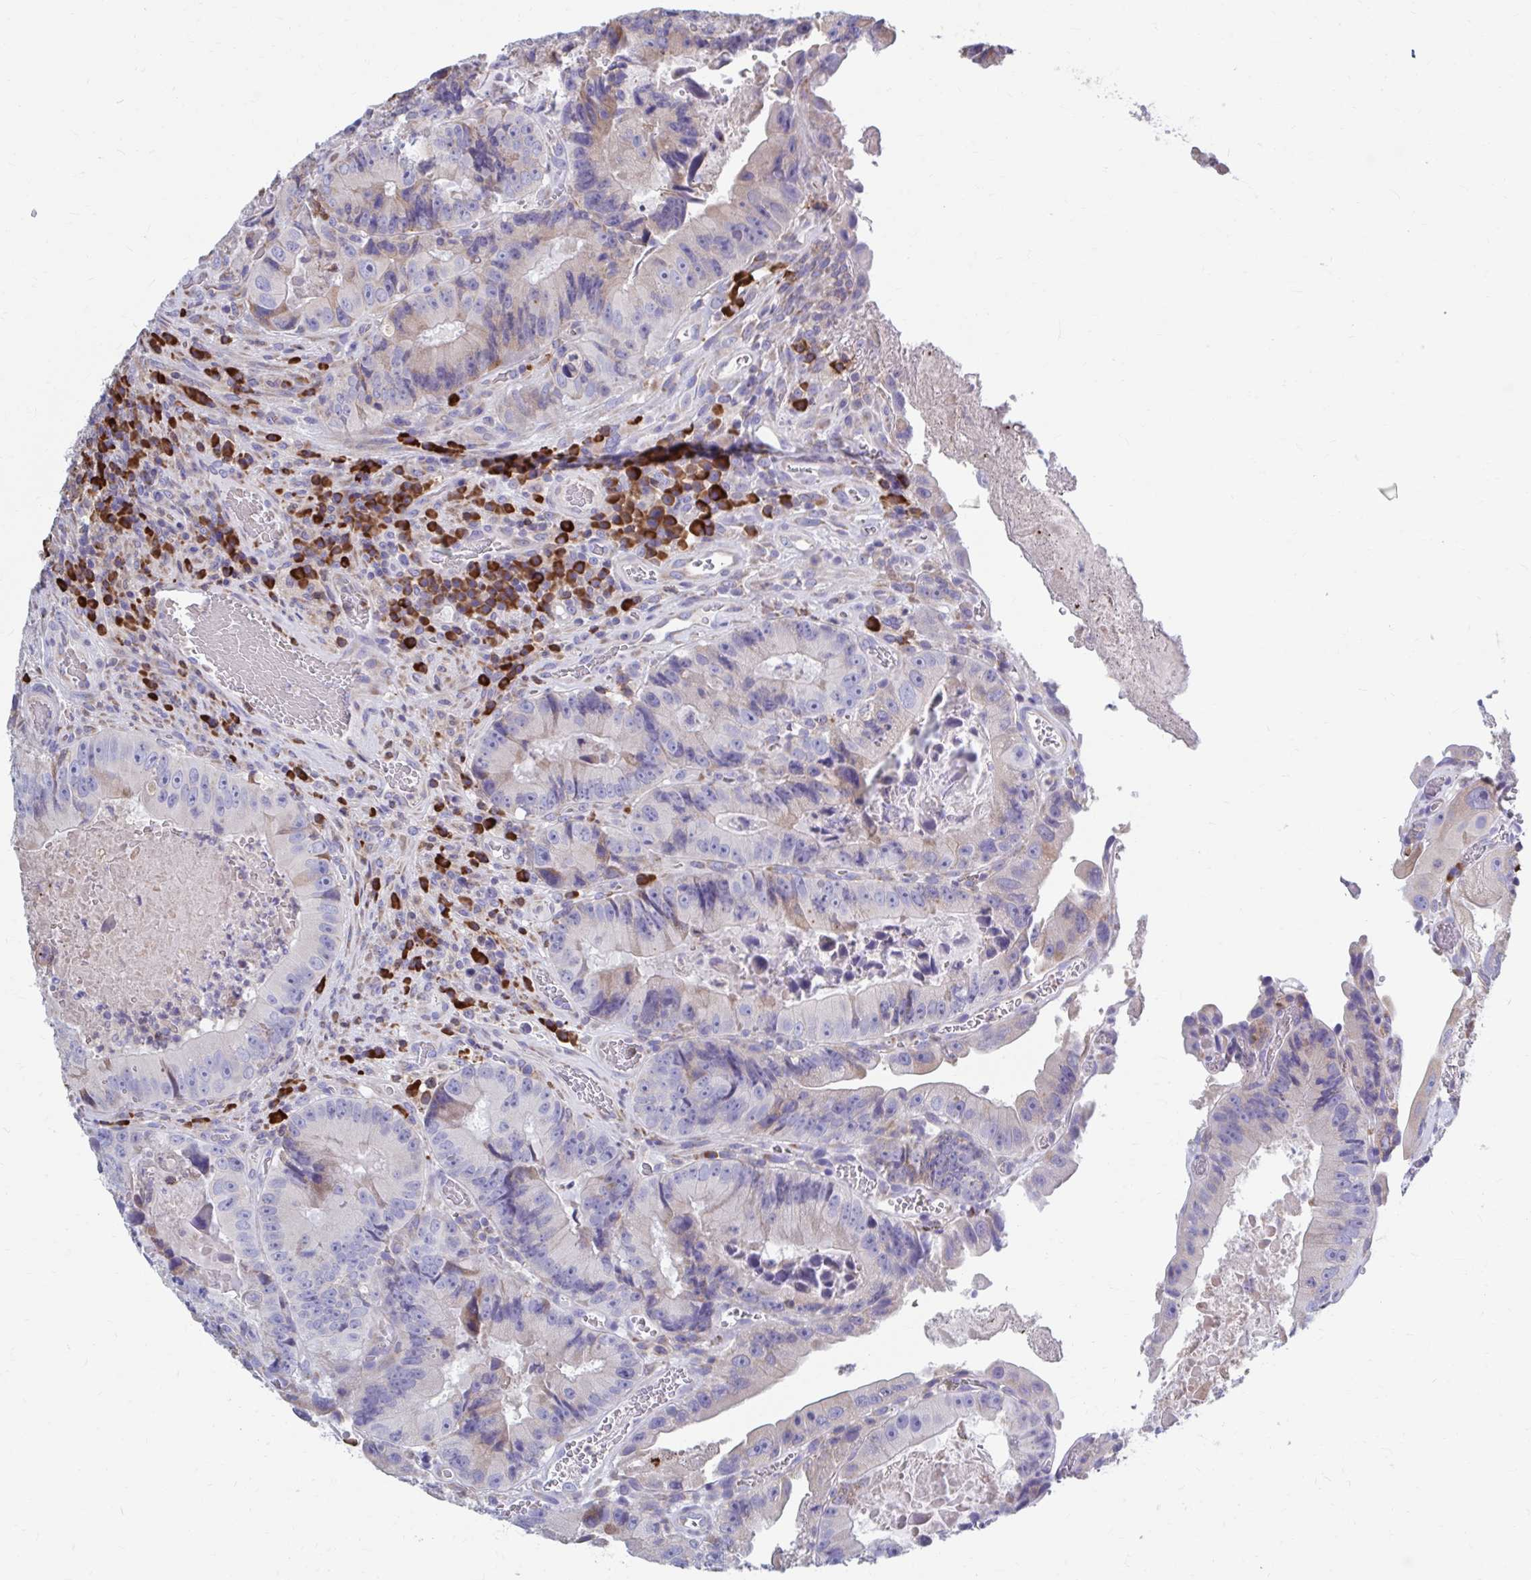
{"staining": {"intensity": "negative", "quantity": "none", "location": "none"}, "tissue": "colorectal cancer", "cell_type": "Tumor cells", "image_type": "cancer", "snomed": [{"axis": "morphology", "description": "Adenocarcinoma, NOS"}, {"axis": "topography", "description": "Colon"}], "caption": "IHC of human colorectal cancer (adenocarcinoma) shows no positivity in tumor cells.", "gene": "FKBP2", "patient": {"sex": "female", "age": 86}}